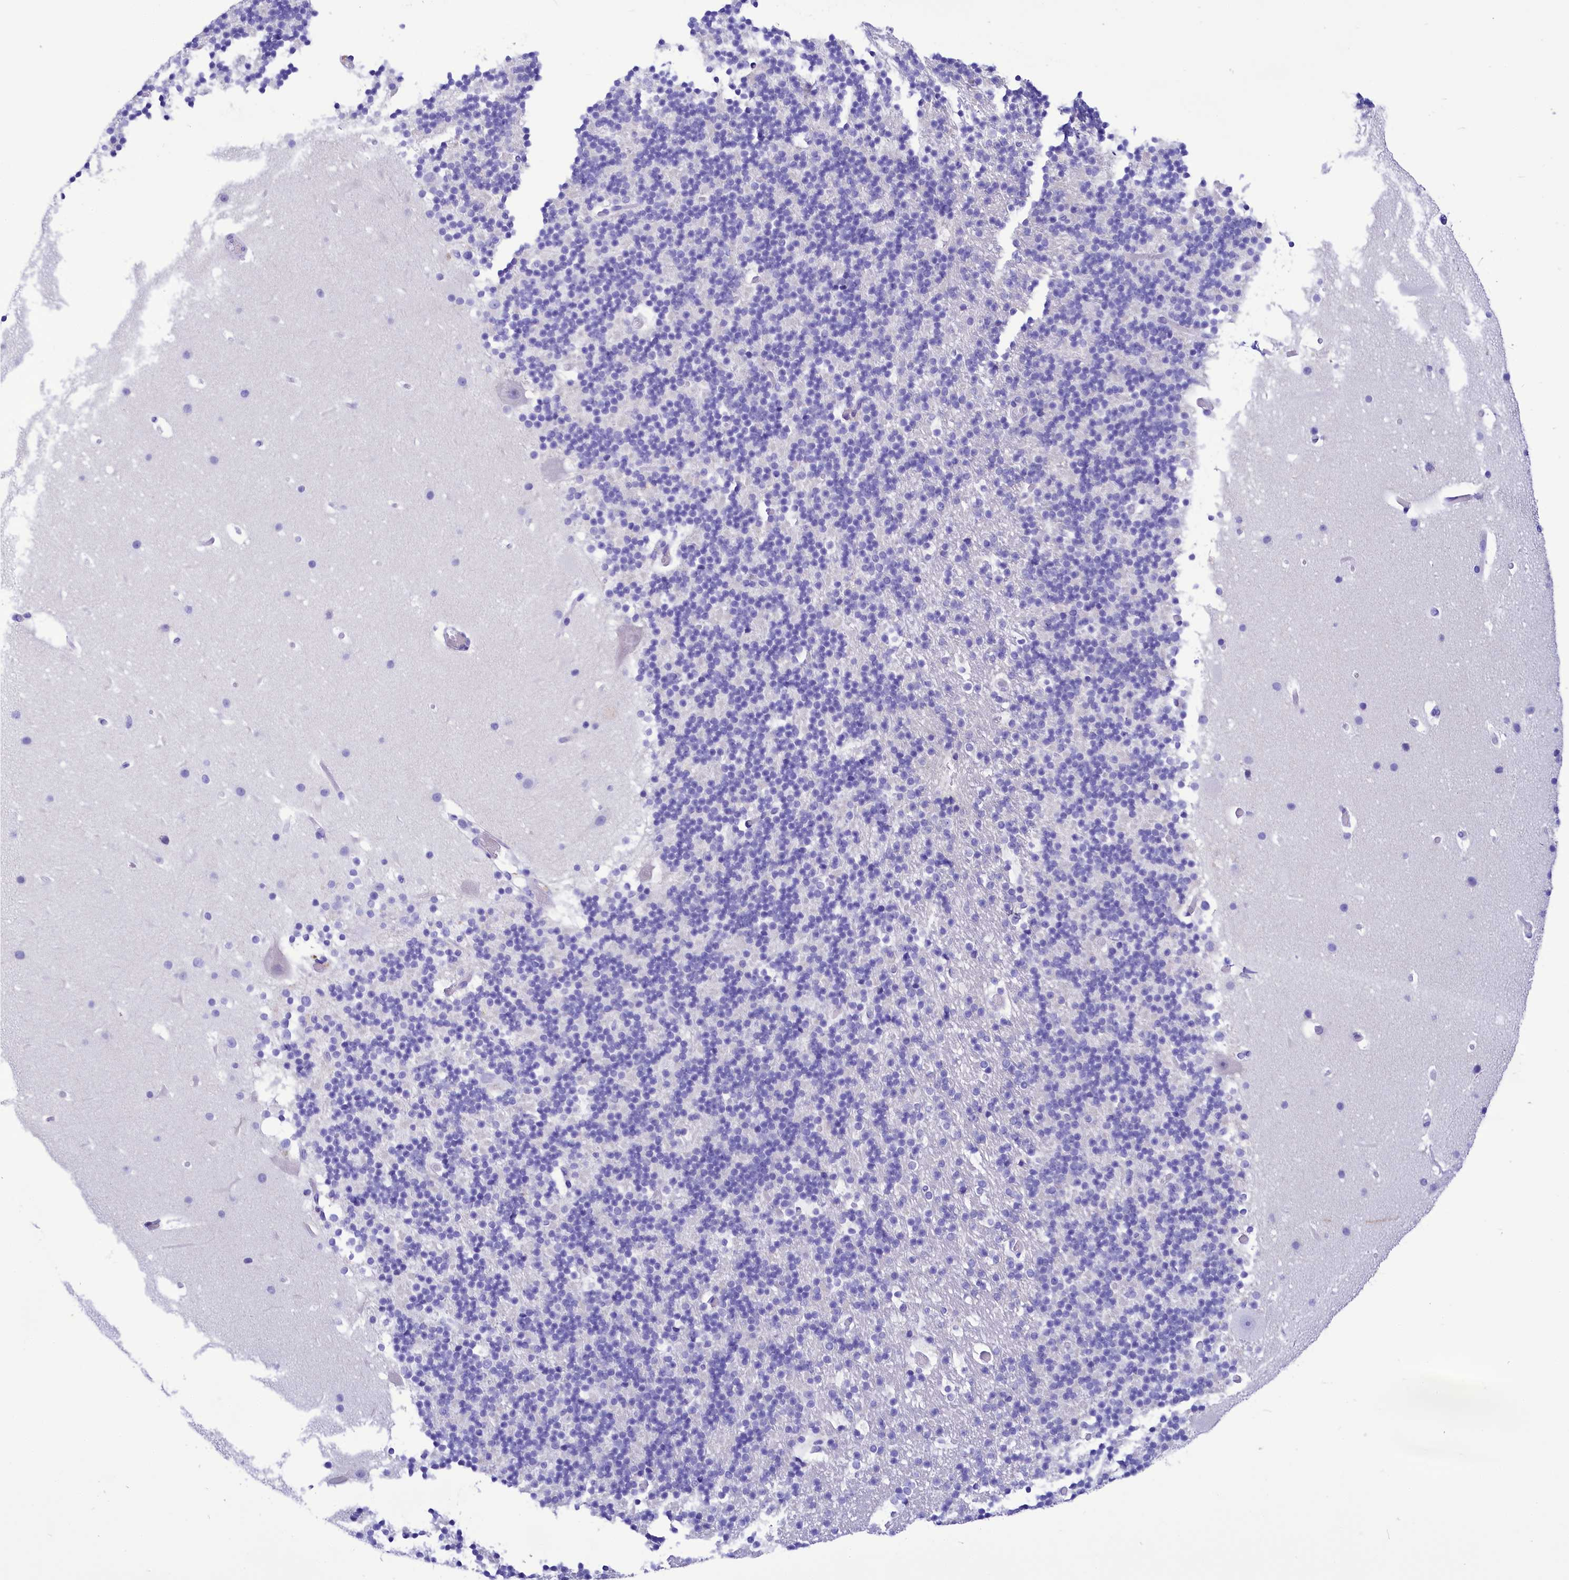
{"staining": {"intensity": "negative", "quantity": "none", "location": "none"}, "tissue": "cerebellum", "cell_type": "Cells in granular layer", "image_type": "normal", "snomed": [{"axis": "morphology", "description": "Normal tissue, NOS"}, {"axis": "topography", "description": "Cerebellum"}], "caption": "Cerebellum stained for a protein using IHC reveals no staining cells in granular layer.", "gene": "TTC36", "patient": {"sex": "male", "age": 57}}